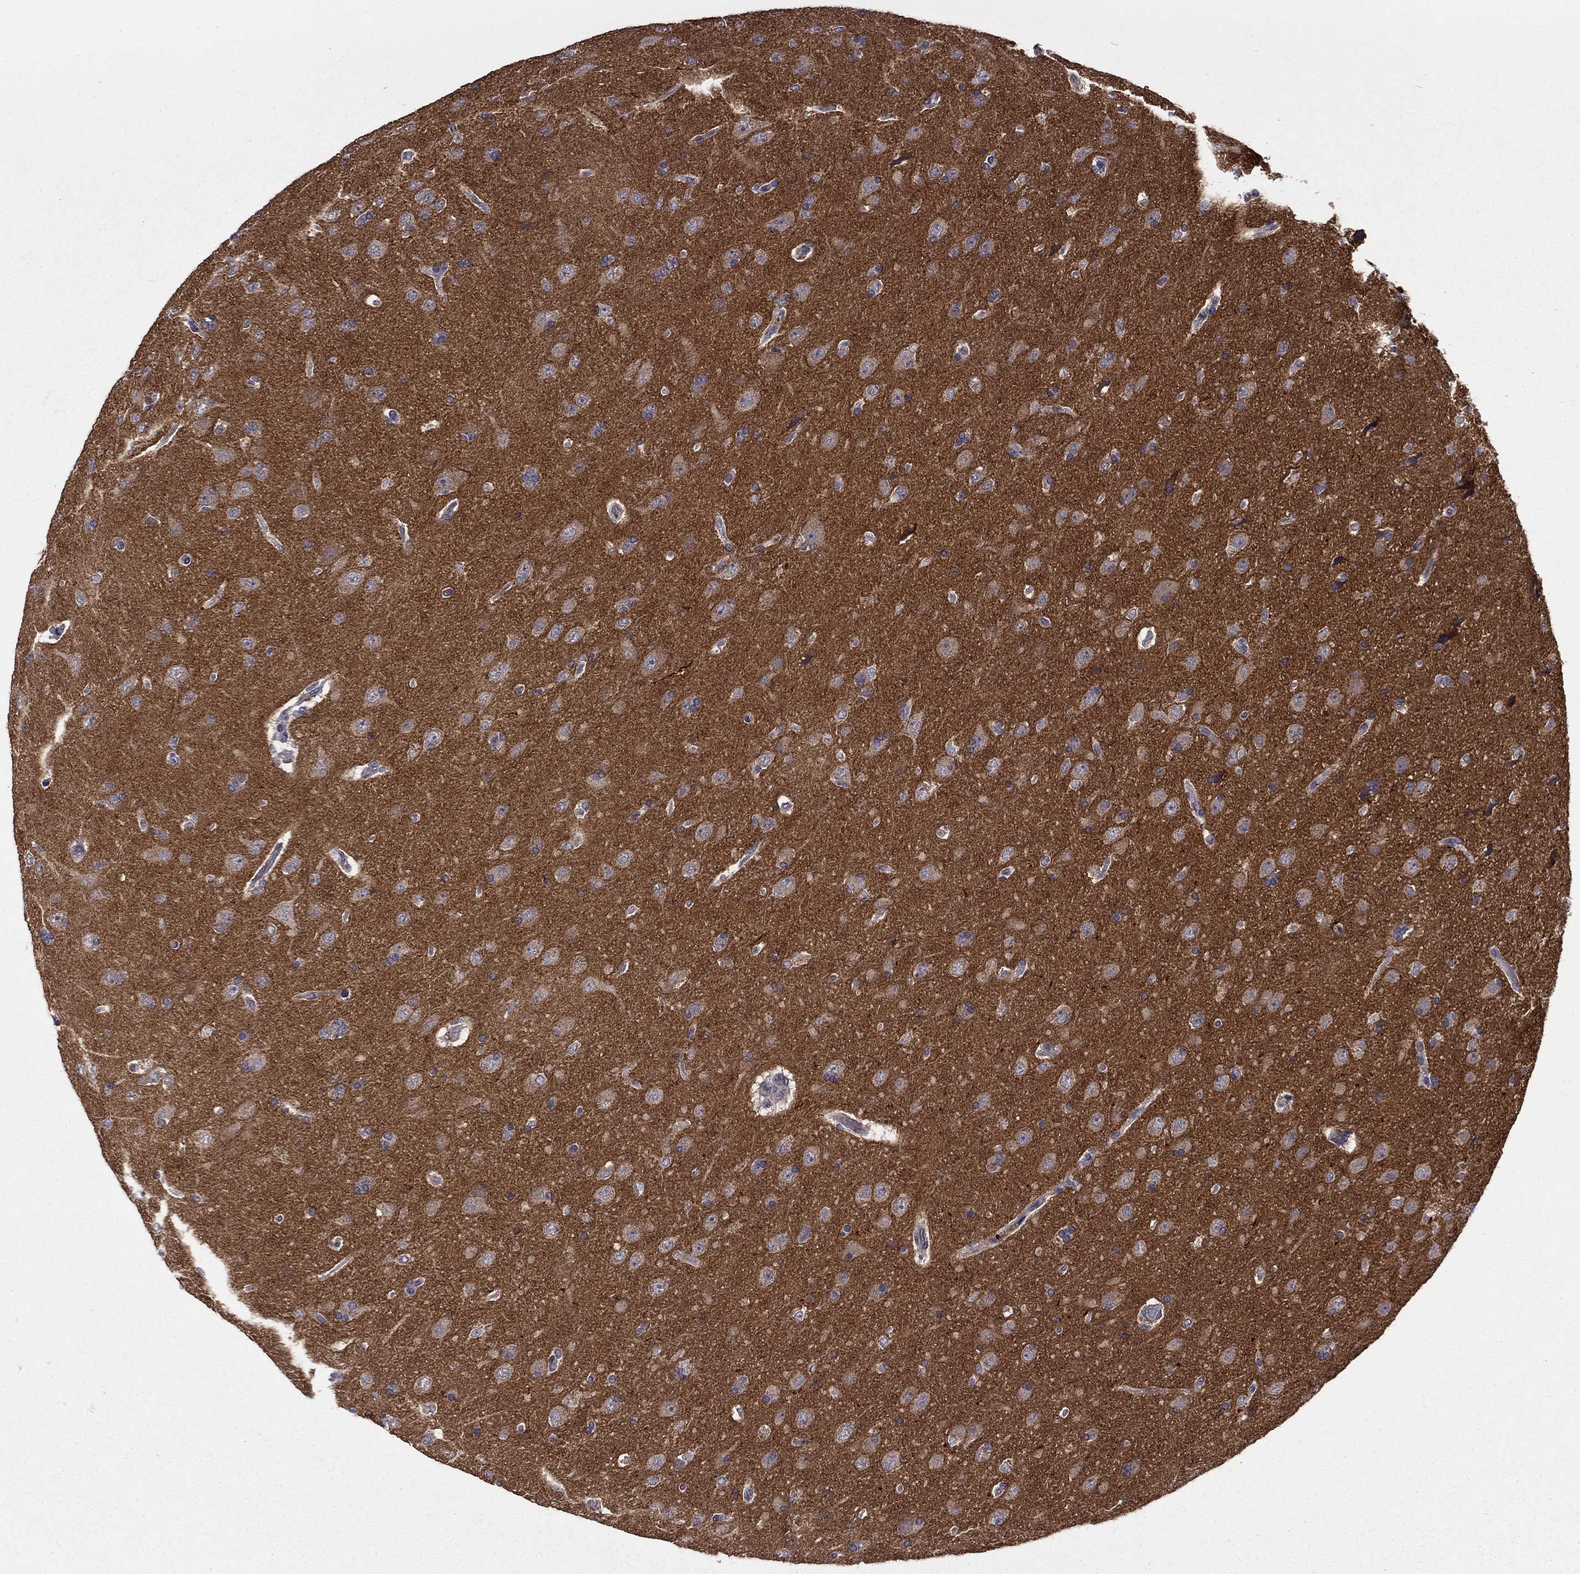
{"staining": {"intensity": "negative", "quantity": "none", "location": "none"}, "tissue": "glioma", "cell_type": "Tumor cells", "image_type": "cancer", "snomed": [{"axis": "morphology", "description": "Glioma, malignant, NOS"}, {"axis": "topography", "description": "Cerebral cortex"}], "caption": "DAB (3,3'-diaminobenzidine) immunohistochemical staining of human glioma exhibits no significant staining in tumor cells. Brightfield microscopy of IHC stained with DAB (brown) and hematoxylin (blue), captured at high magnification.", "gene": "HCN1", "patient": {"sex": "male", "age": 58}}